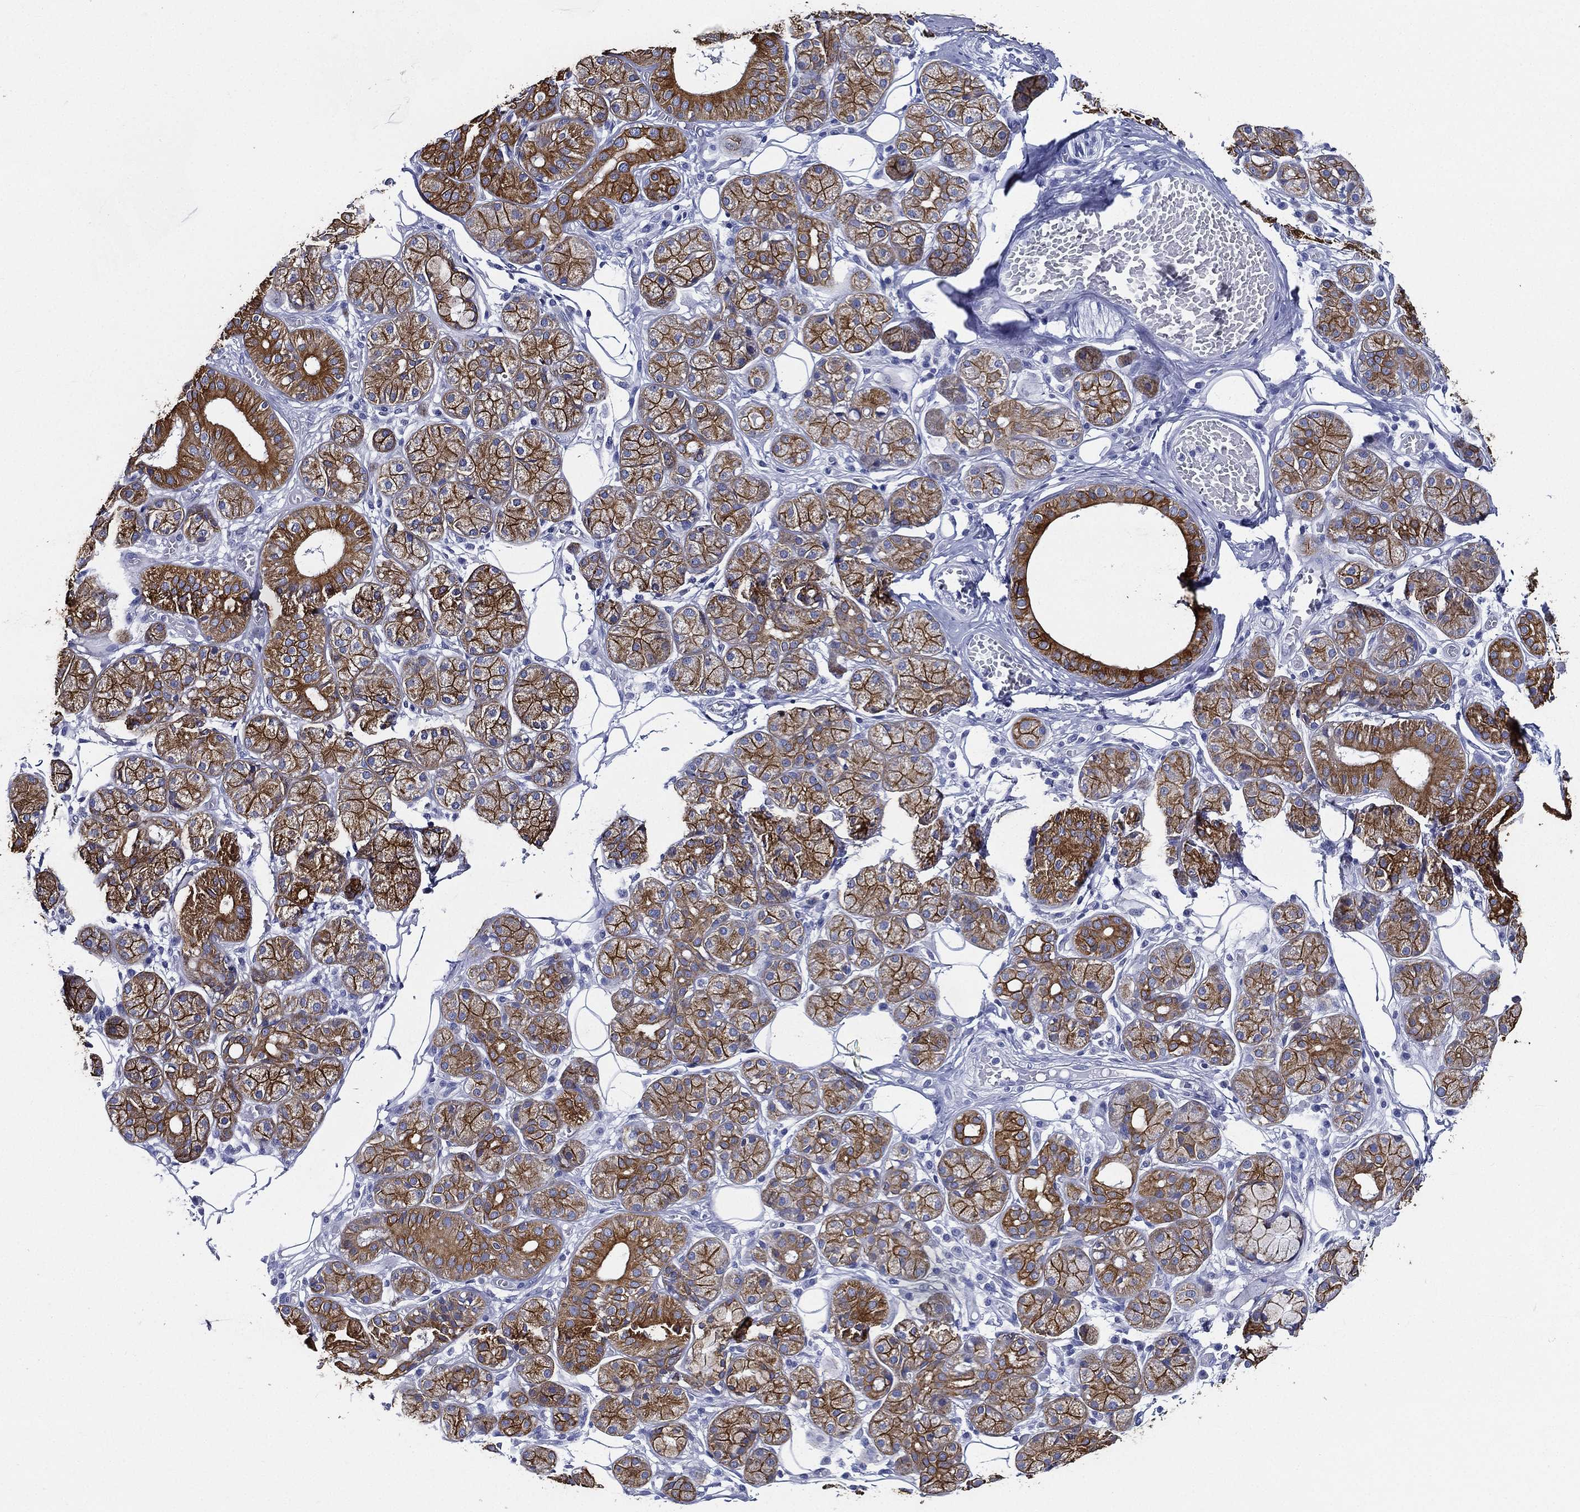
{"staining": {"intensity": "strong", "quantity": ">75%", "location": "cytoplasmic/membranous"}, "tissue": "salivary gland", "cell_type": "Glandular cells", "image_type": "normal", "snomed": [{"axis": "morphology", "description": "Normal tissue, NOS"}, {"axis": "topography", "description": "Salivary gland"}, {"axis": "topography", "description": "Peripheral nerve tissue"}], "caption": "Immunohistochemistry micrograph of normal salivary gland: salivary gland stained using IHC demonstrates high levels of strong protein expression localized specifically in the cytoplasmic/membranous of glandular cells, appearing as a cytoplasmic/membranous brown color.", "gene": "NEDD9", "patient": {"sex": "male", "age": 71}}